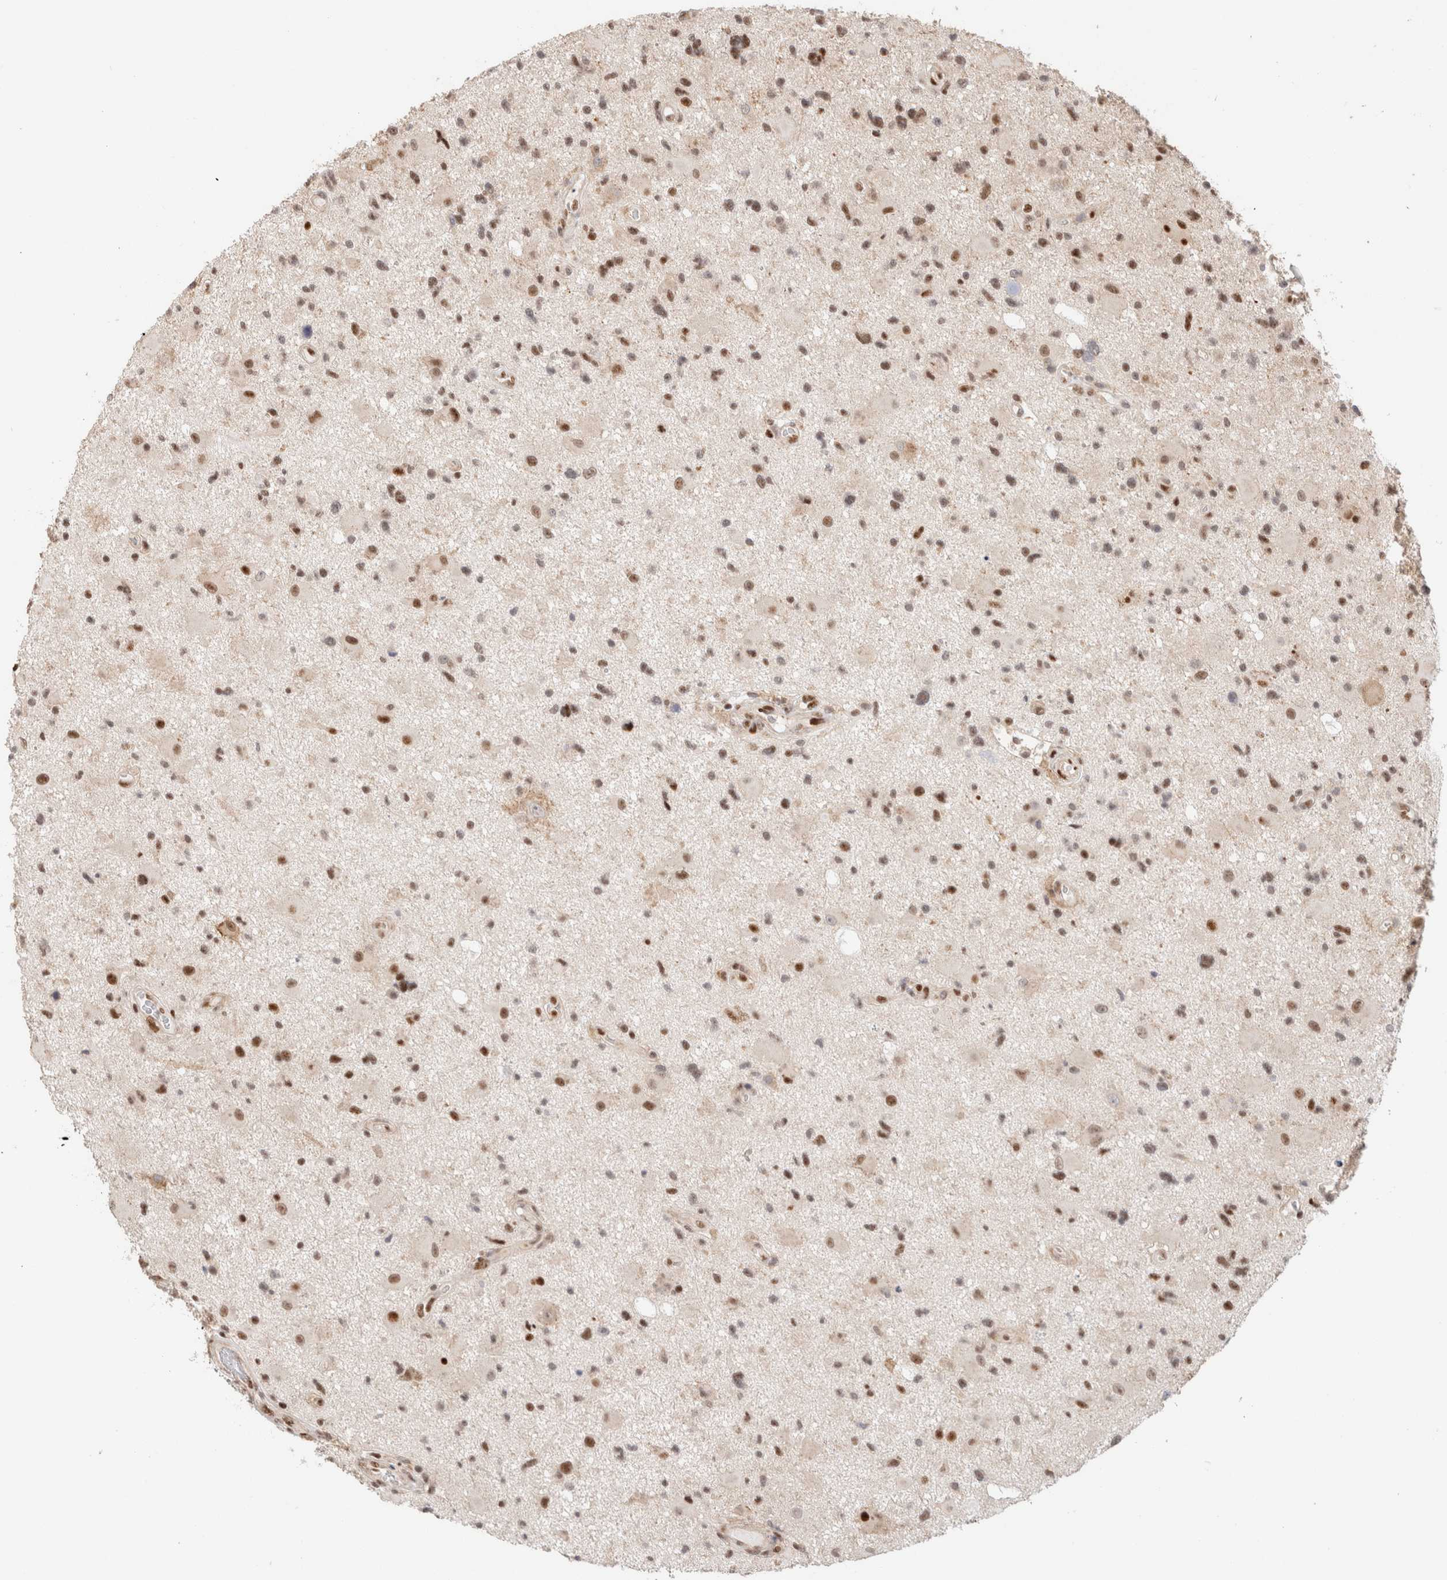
{"staining": {"intensity": "strong", "quantity": "25%-75%", "location": "nuclear"}, "tissue": "glioma", "cell_type": "Tumor cells", "image_type": "cancer", "snomed": [{"axis": "morphology", "description": "Glioma, malignant, High grade"}, {"axis": "topography", "description": "Brain"}], "caption": "Immunohistochemistry (IHC) (DAB (3,3'-diaminobenzidine)) staining of human glioma displays strong nuclear protein staining in approximately 25%-75% of tumor cells.", "gene": "ID3", "patient": {"sex": "male", "age": 33}}